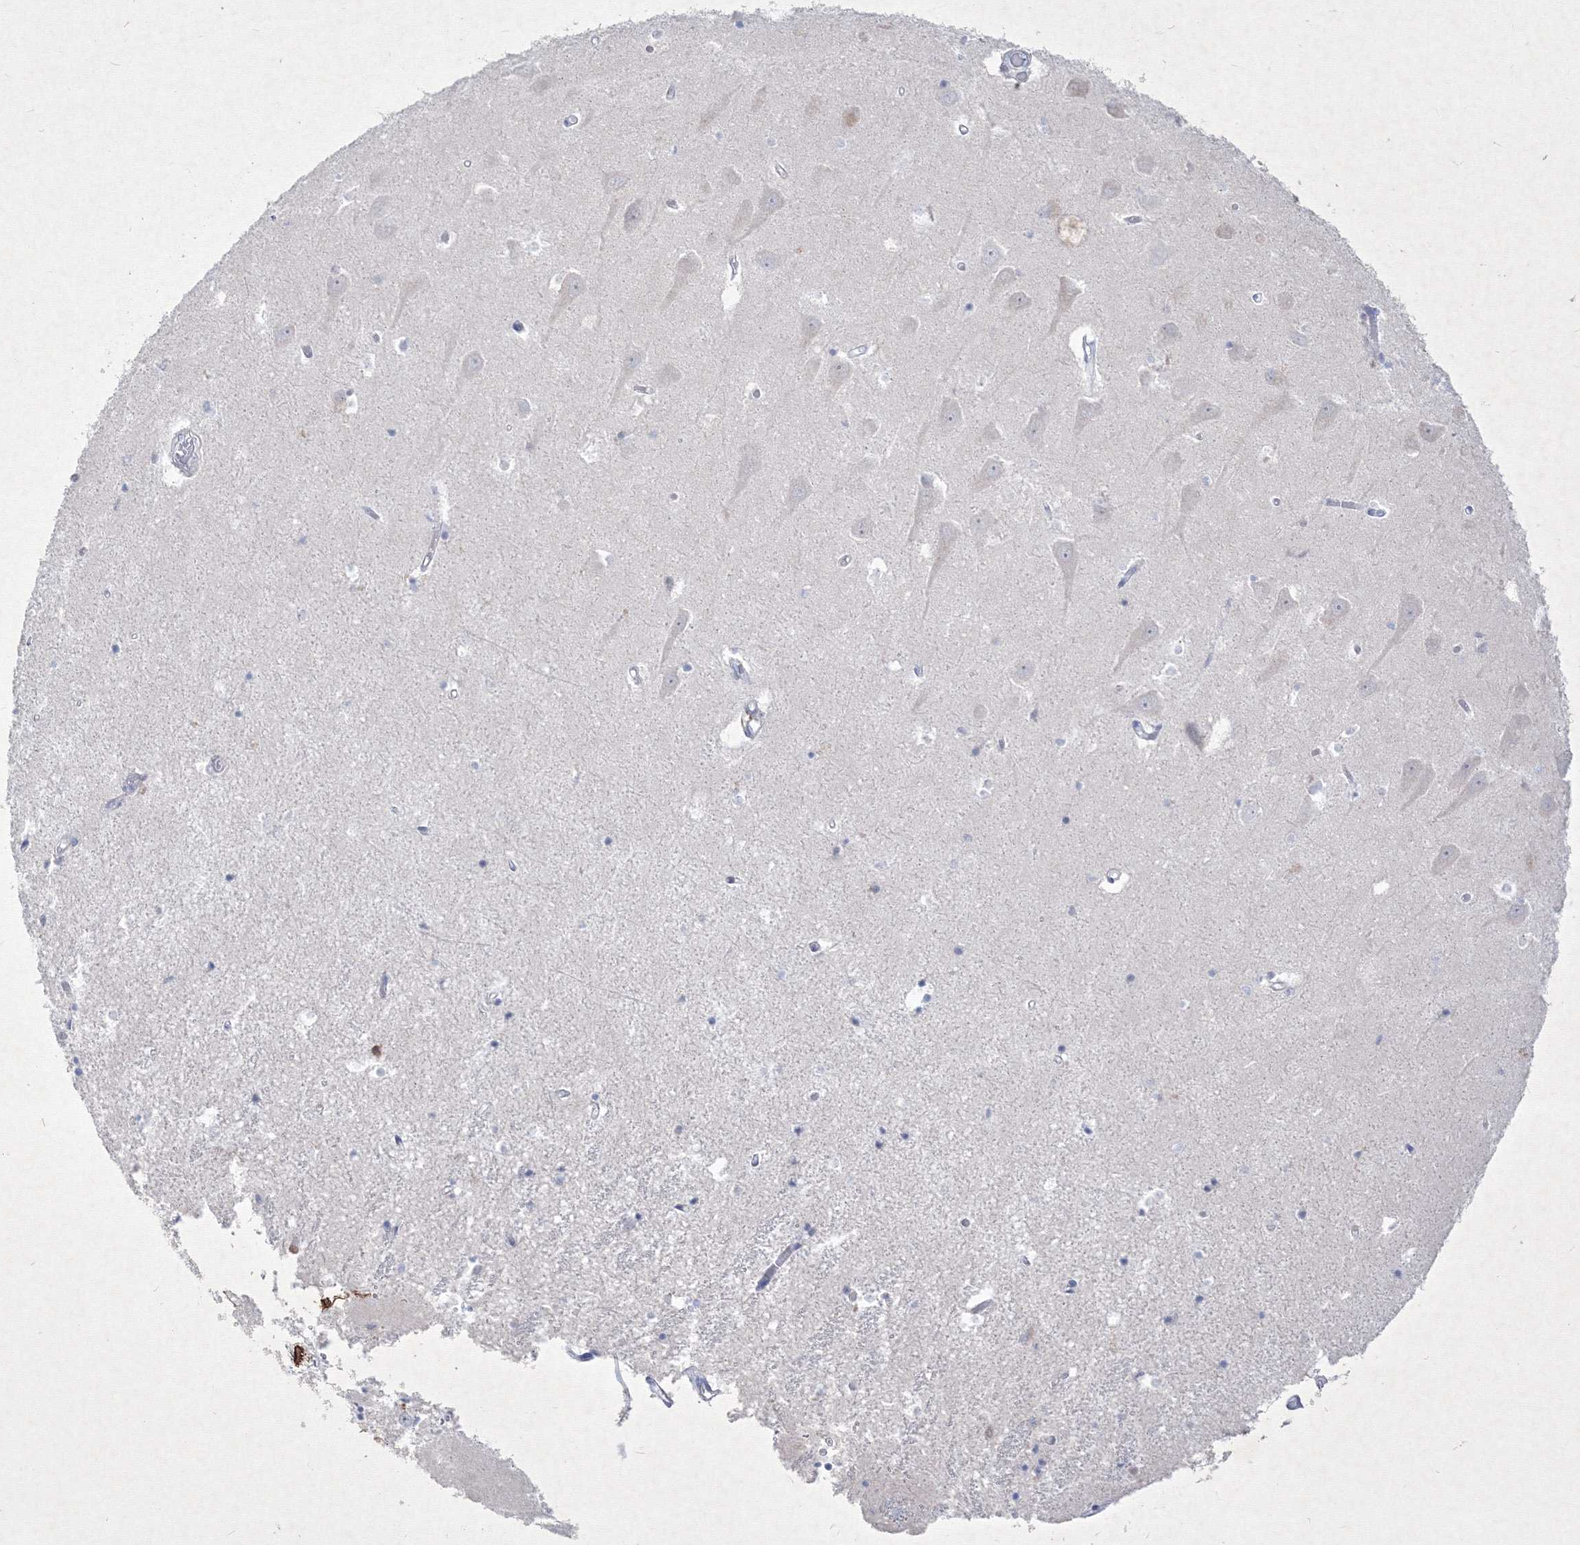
{"staining": {"intensity": "negative", "quantity": "none", "location": "none"}, "tissue": "hippocampus", "cell_type": "Glial cells", "image_type": "normal", "snomed": [{"axis": "morphology", "description": "Normal tissue, NOS"}, {"axis": "topography", "description": "Hippocampus"}], "caption": "Immunohistochemistry micrograph of unremarkable hippocampus: hippocampus stained with DAB reveals no significant protein positivity in glial cells.", "gene": "TMEM139", "patient": {"sex": "male", "age": 70}}